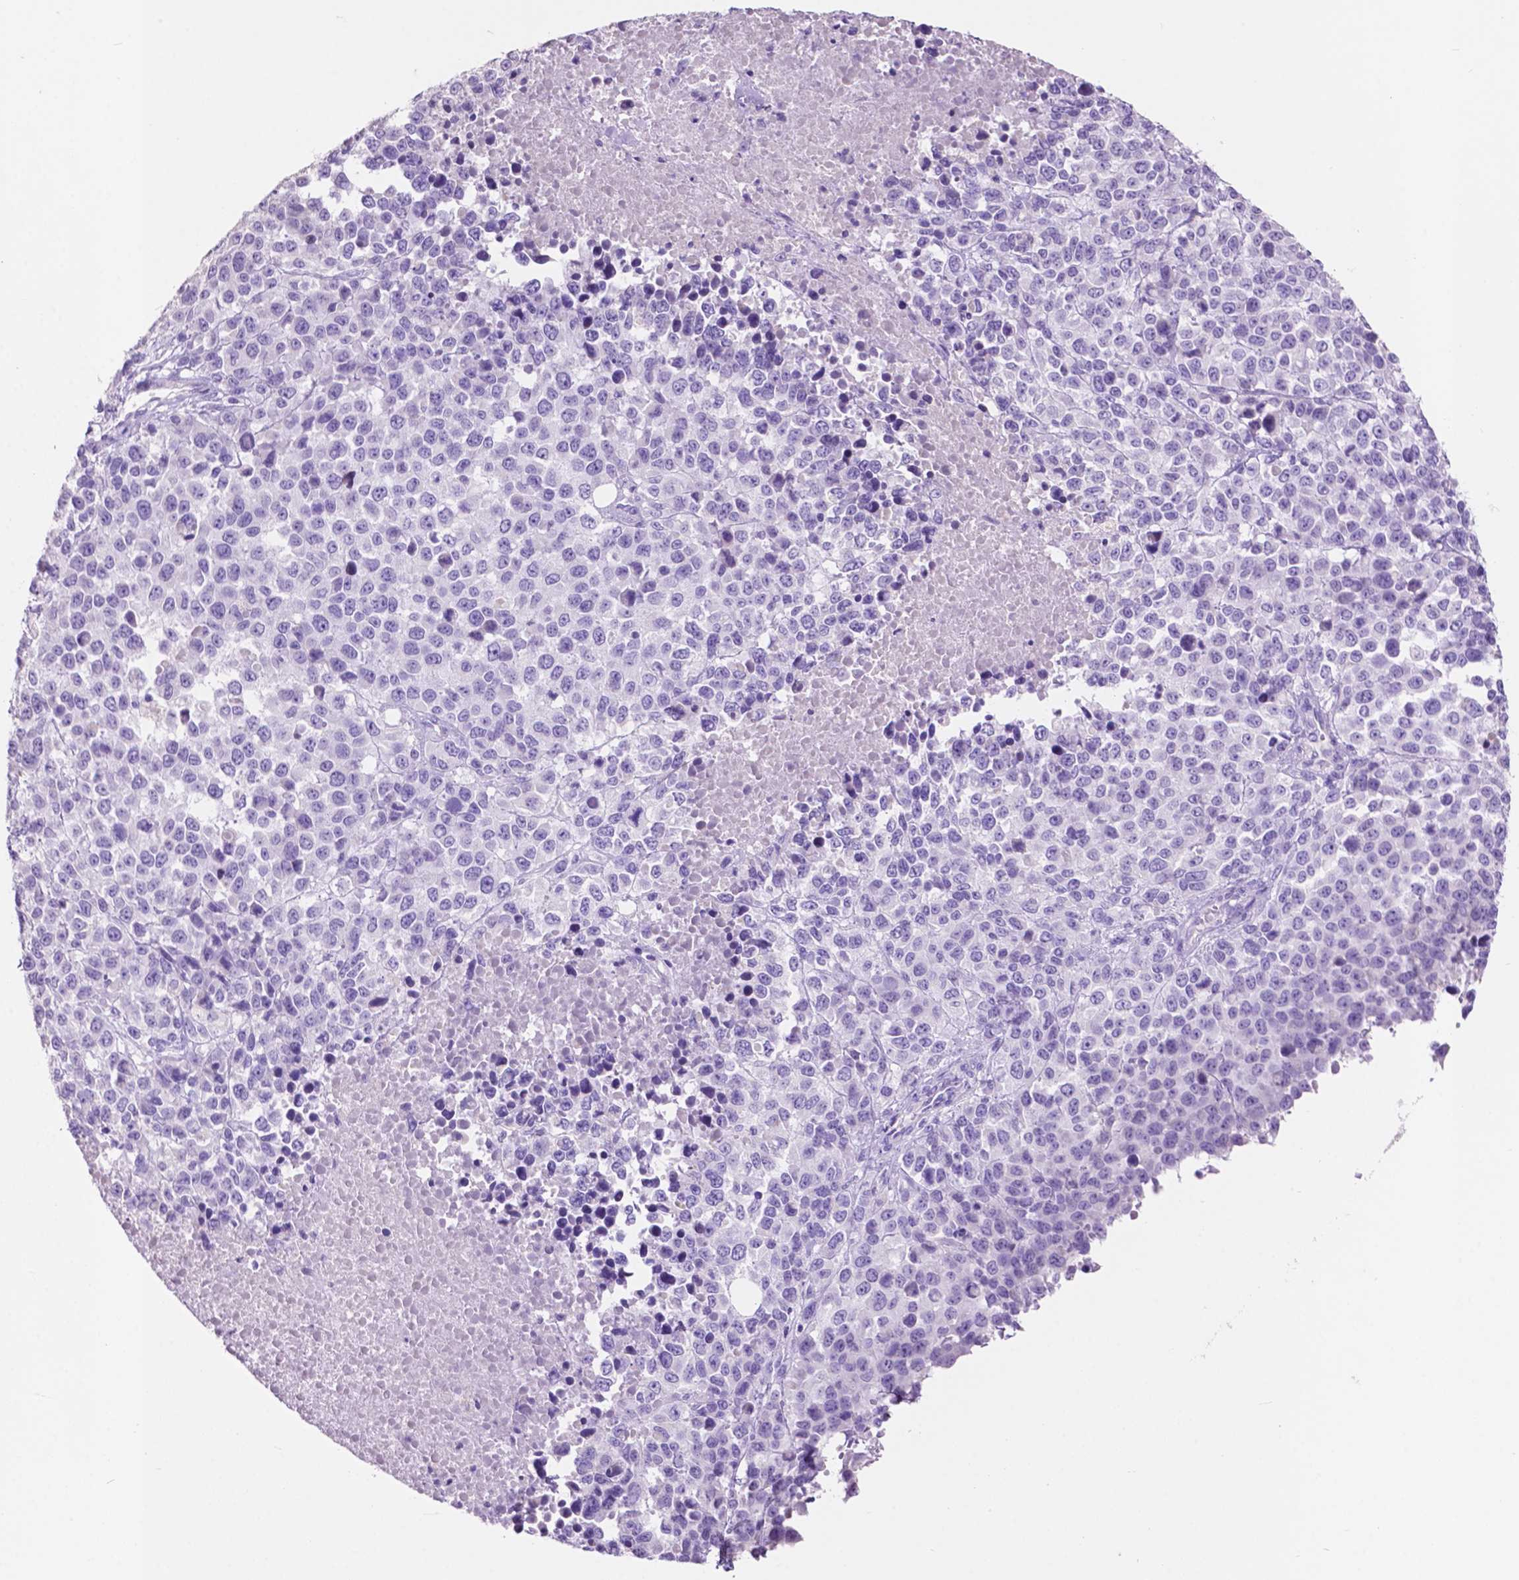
{"staining": {"intensity": "negative", "quantity": "none", "location": "none"}, "tissue": "melanoma", "cell_type": "Tumor cells", "image_type": "cancer", "snomed": [{"axis": "morphology", "description": "Malignant melanoma, Metastatic site"}, {"axis": "topography", "description": "Skin"}], "caption": "Tumor cells show no significant protein positivity in melanoma.", "gene": "CLDN17", "patient": {"sex": "male", "age": 84}}